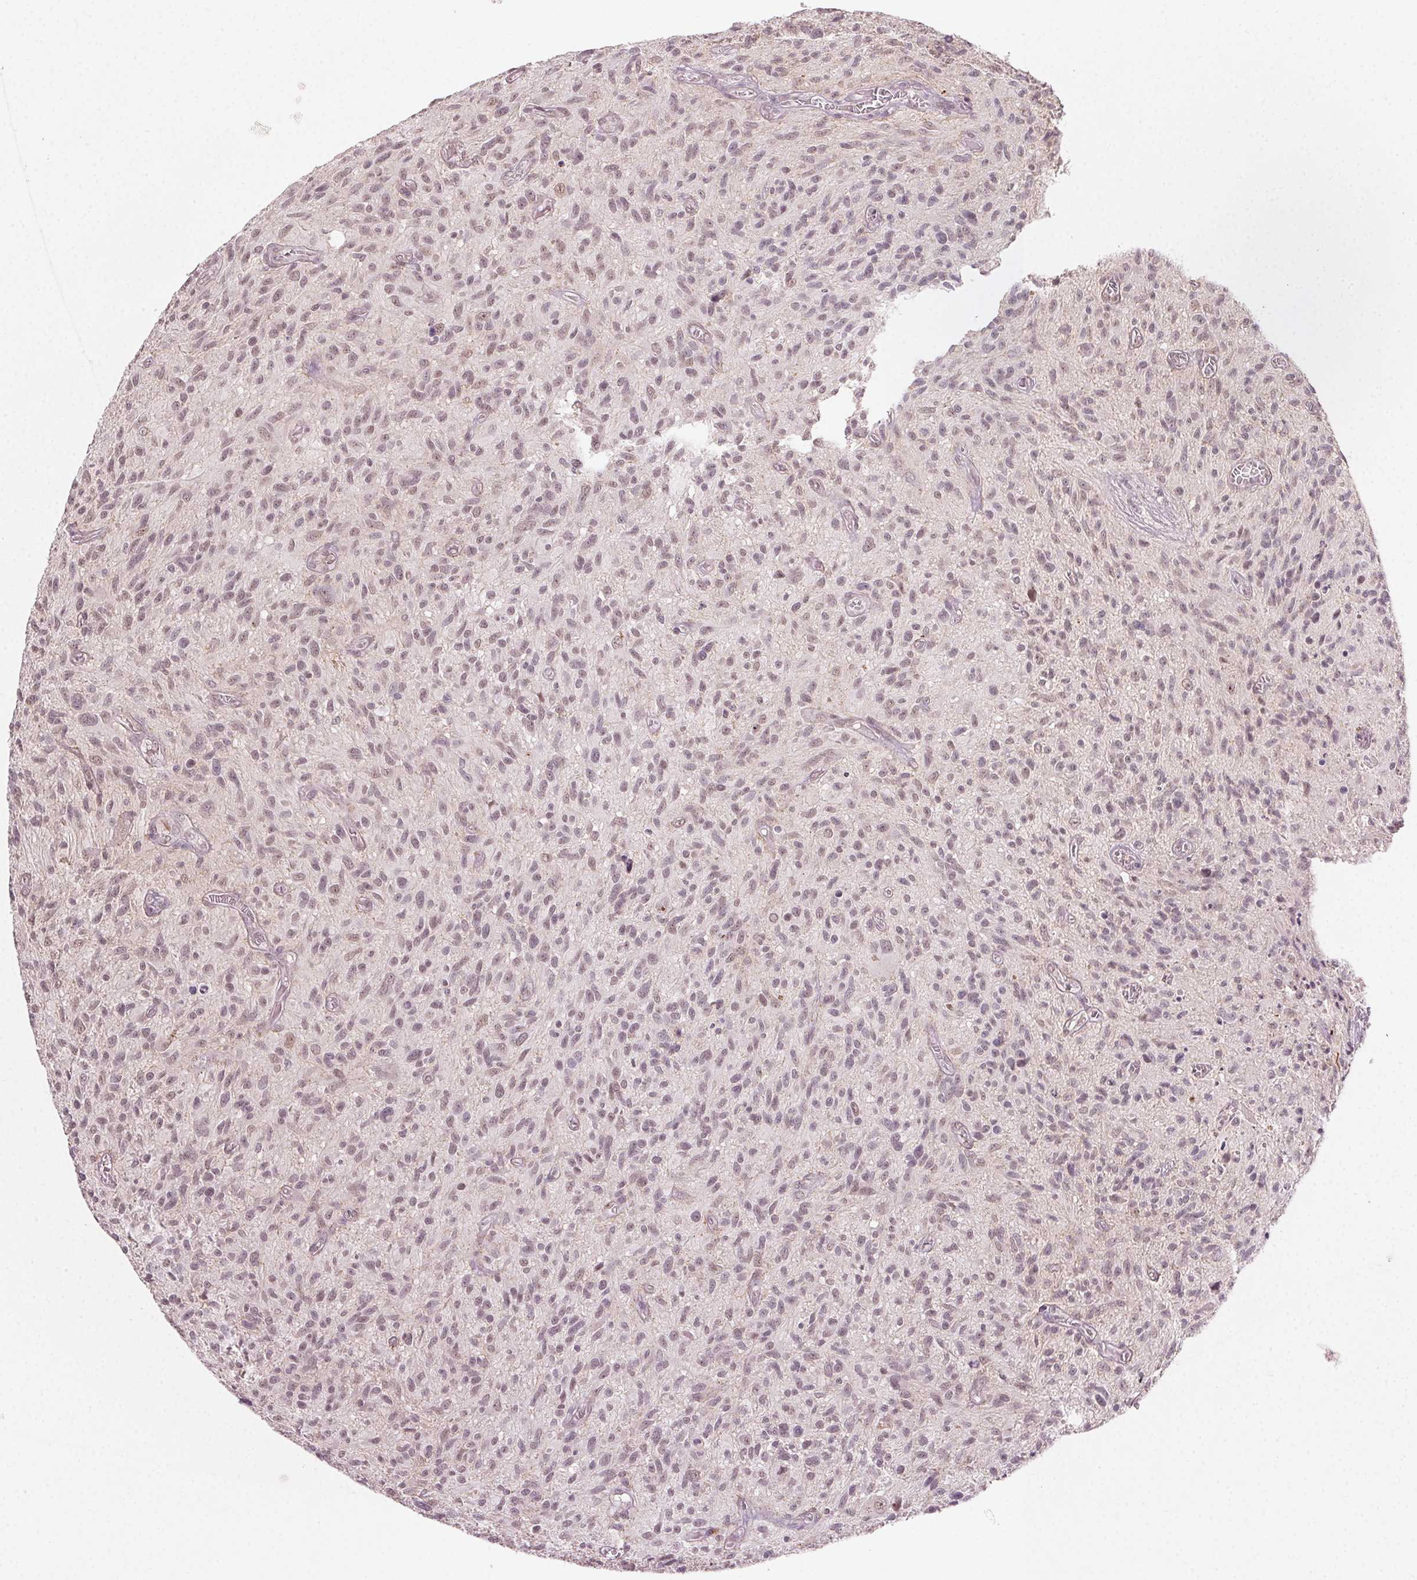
{"staining": {"intensity": "negative", "quantity": "none", "location": "none"}, "tissue": "glioma", "cell_type": "Tumor cells", "image_type": "cancer", "snomed": [{"axis": "morphology", "description": "Glioma, malignant, High grade"}, {"axis": "topography", "description": "Brain"}], "caption": "This is a photomicrograph of immunohistochemistry (IHC) staining of glioma, which shows no positivity in tumor cells. Brightfield microscopy of immunohistochemistry stained with DAB (brown) and hematoxylin (blue), captured at high magnification.", "gene": "TUB", "patient": {"sex": "male", "age": 75}}